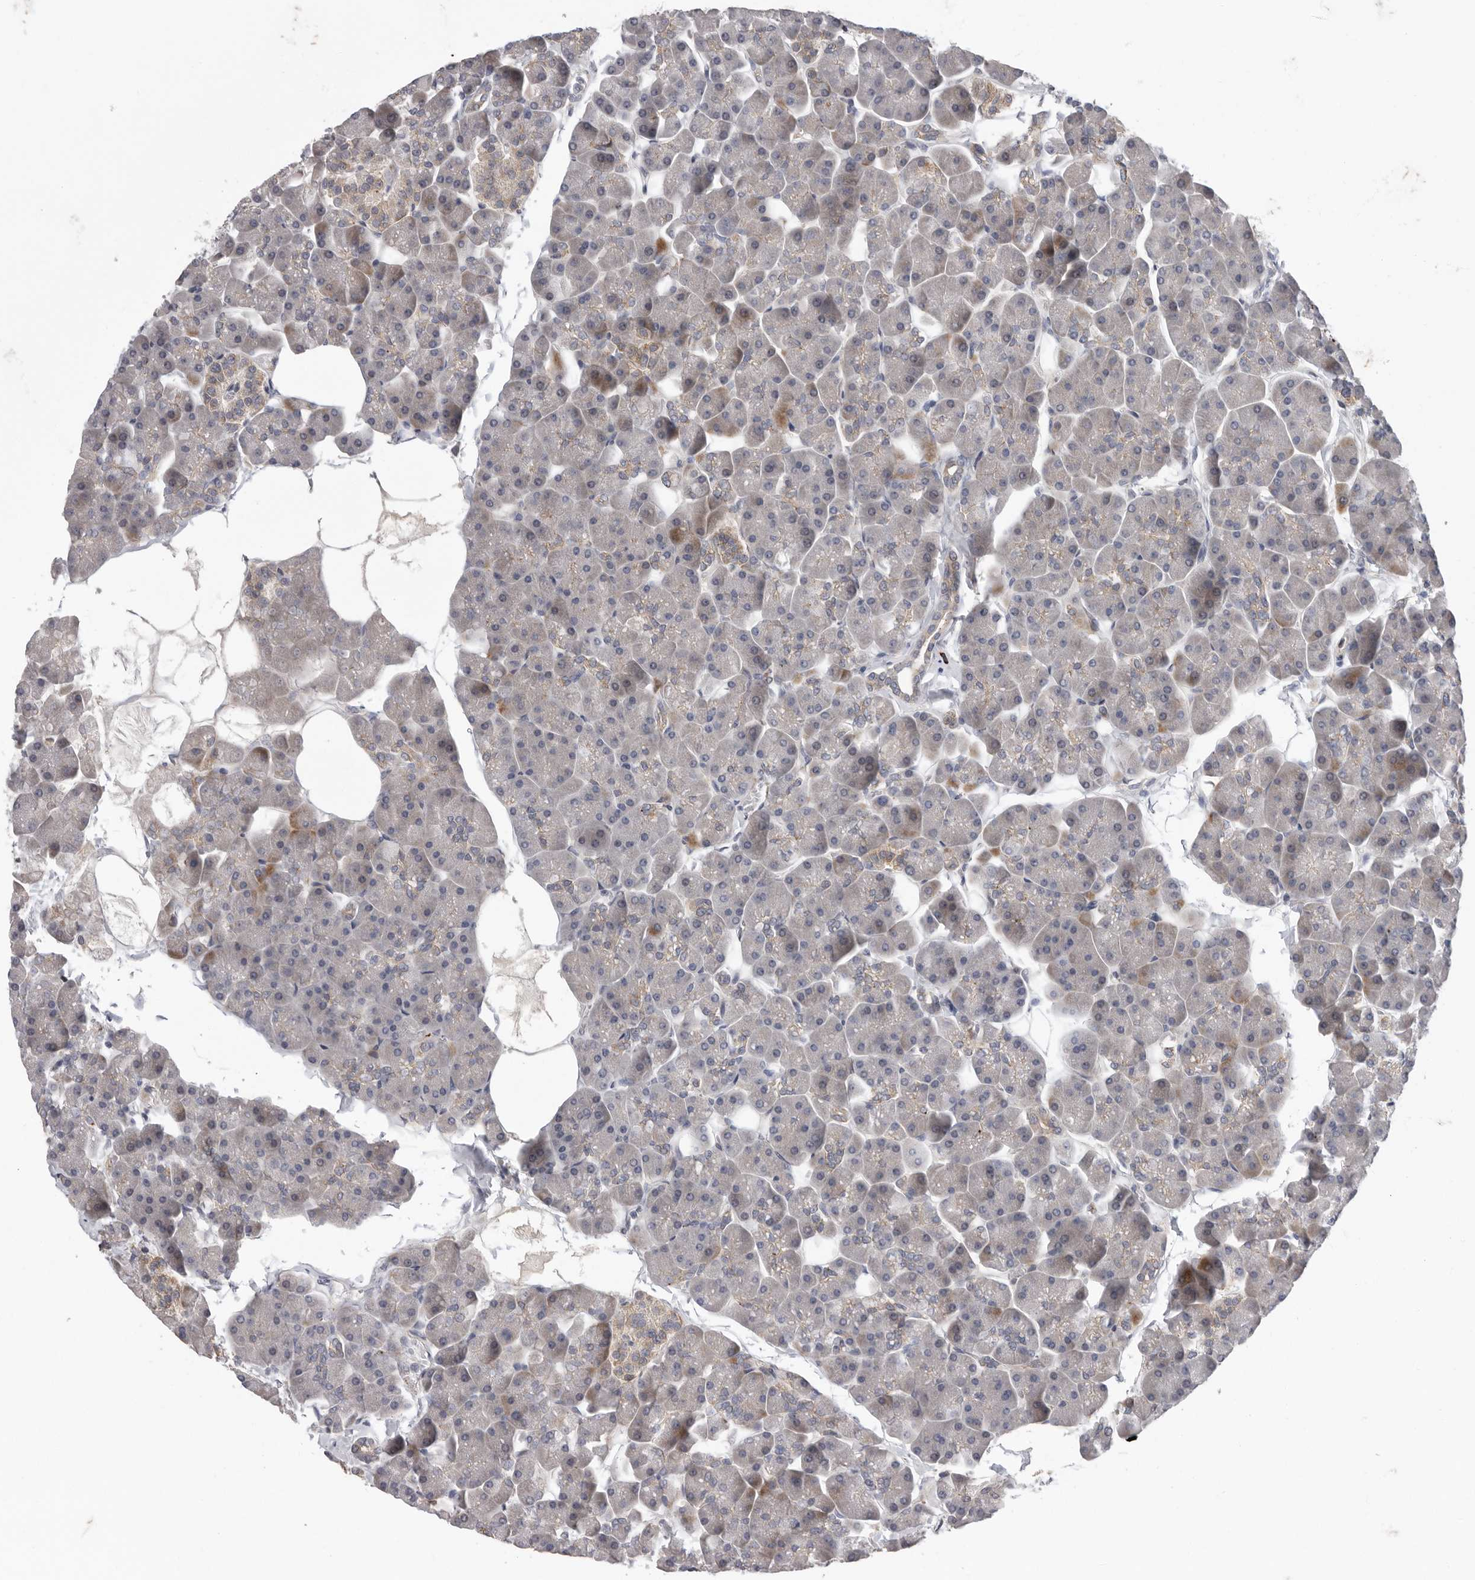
{"staining": {"intensity": "moderate", "quantity": "25%-75%", "location": "cytoplasmic/membranous"}, "tissue": "pancreas", "cell_type": "Exocrine glandular cells", "image_type": "normal", "snomed": [{"axis": "morphology", "description": "Normal tissue, NOS"}, {"axis": "topography", "description": "Pancreas"}], "caption": "Immunohistochemistry of normal pancreas demonstrates medium levels of moderate cytoplasmic/membranous staining in about 25%-75% of exocrine glandular cells.", "gene": "ATXN3L", "patient": {"sex": "male", "age": 35}}